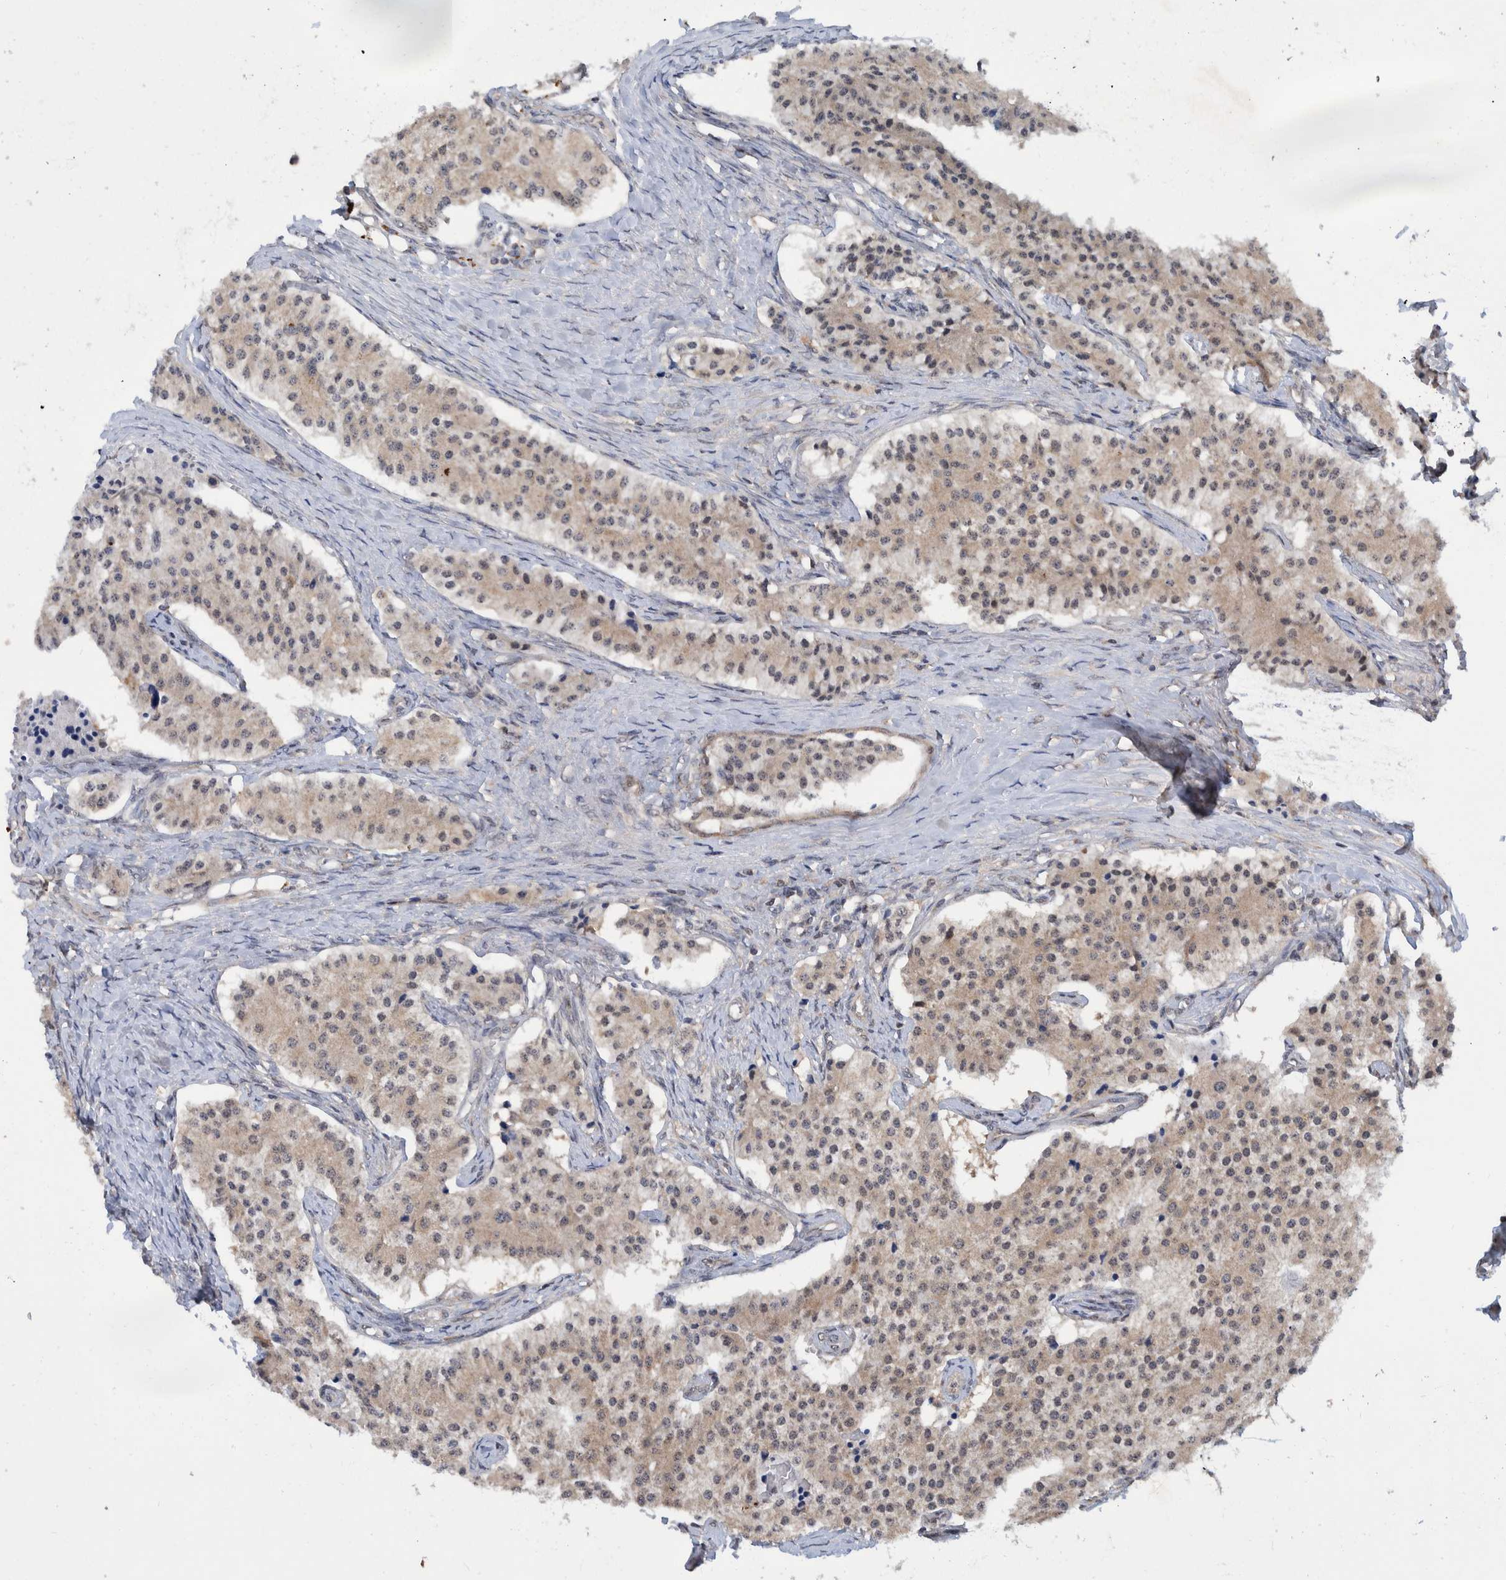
{"staining": {"intensity": "weak", "quantity": ">75%", "location": "cytoplasmic/membranous"}, "tissue": "carcinoid", "cell_type": "Tumor cells", "image_type": "cancer", "snomed": [{"axis": "morphology", "description": "Carcinoid, malignant, NOS"}, {"axis": "topography", "description": "Colon"}], "caption": "Carcinoid stained for a protein (brown) exhibits weak cytoplasmic/membranous positive positivity in approximately >75% of tumor cells.", "gene": "PLPBP", "patient": {"sex": "female", "age": 52}}